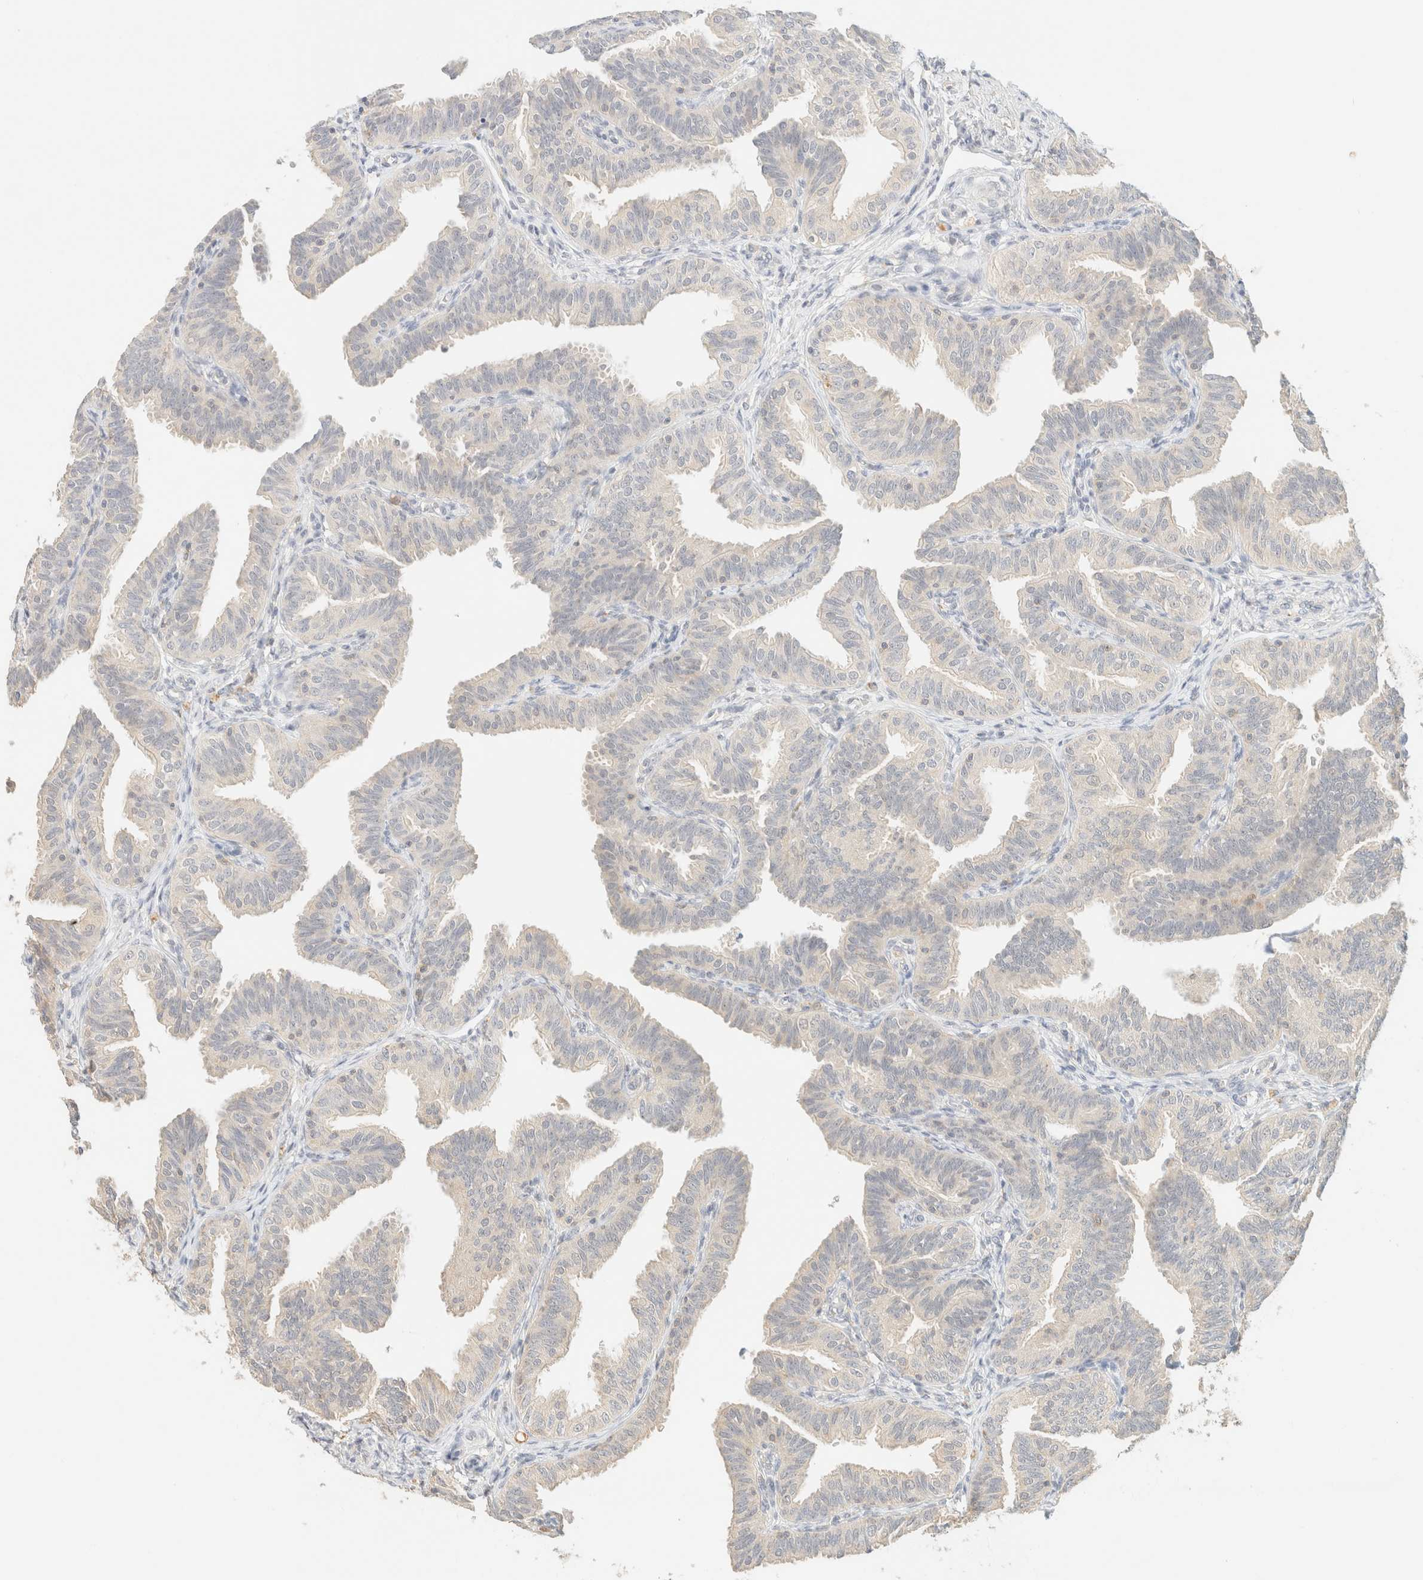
{"staining": {"intensity": "negative", "quantity": "none", "location": "none"}, "tissue": "fallopian tube", "cell_type": "Glandular cells", "image_type": "normal", "snomed": [{"axis": "morphology", "description": "Normal tissue, NOS"}, {"axis": "topography", "description": "Fallopian tube"}], "caption": "A photomicrograph of fallopian tube stained for a protein reveals no brown staining in glandular cells. (Brightfield microscopy of DAB immunohistochemistry at high magnification).", "gene": "TIMD4", "patient": {"sex": "female", "age": 35}}